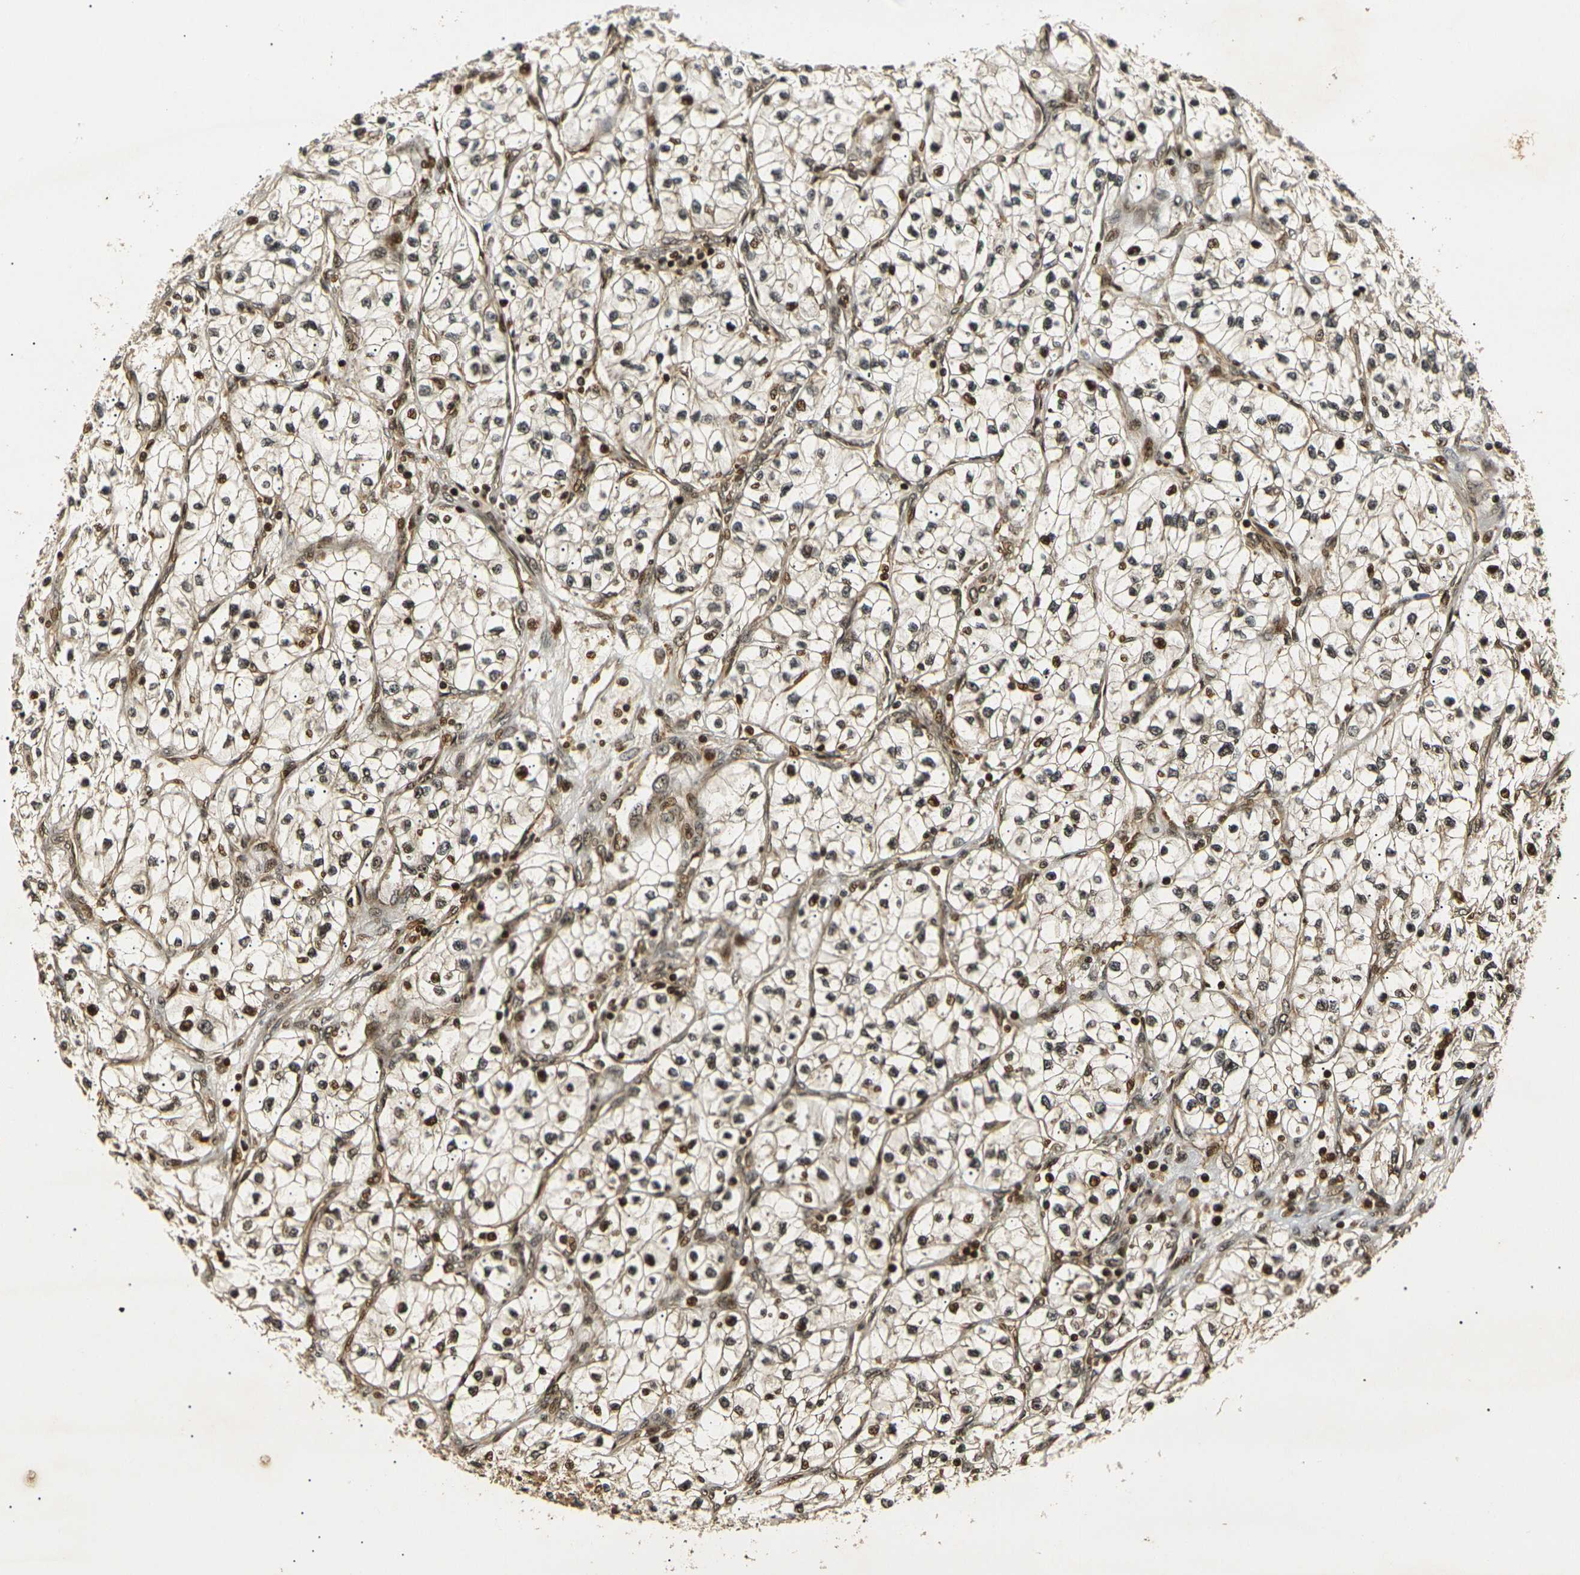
{"staining": {"intensity": "moderate", "quantity": "25%-75%", "location": "nuclear"}, "tissue": "renal cancer", "cell_type": "Tumor cells", "image_type": "cancer", "snomed": [{"axis": "morphology", "description": "Adenocarcinoma, NOS"}, {"axis": "topography", "description": "Kidney"}], "caption": "Protein expression analysis of renal cancer demonstrates moderate nuclear positivity in approximately 25%-75% of tumor cells.", "gene": "ACTL6A", "patient": {"sex": "female", "age": 57}}